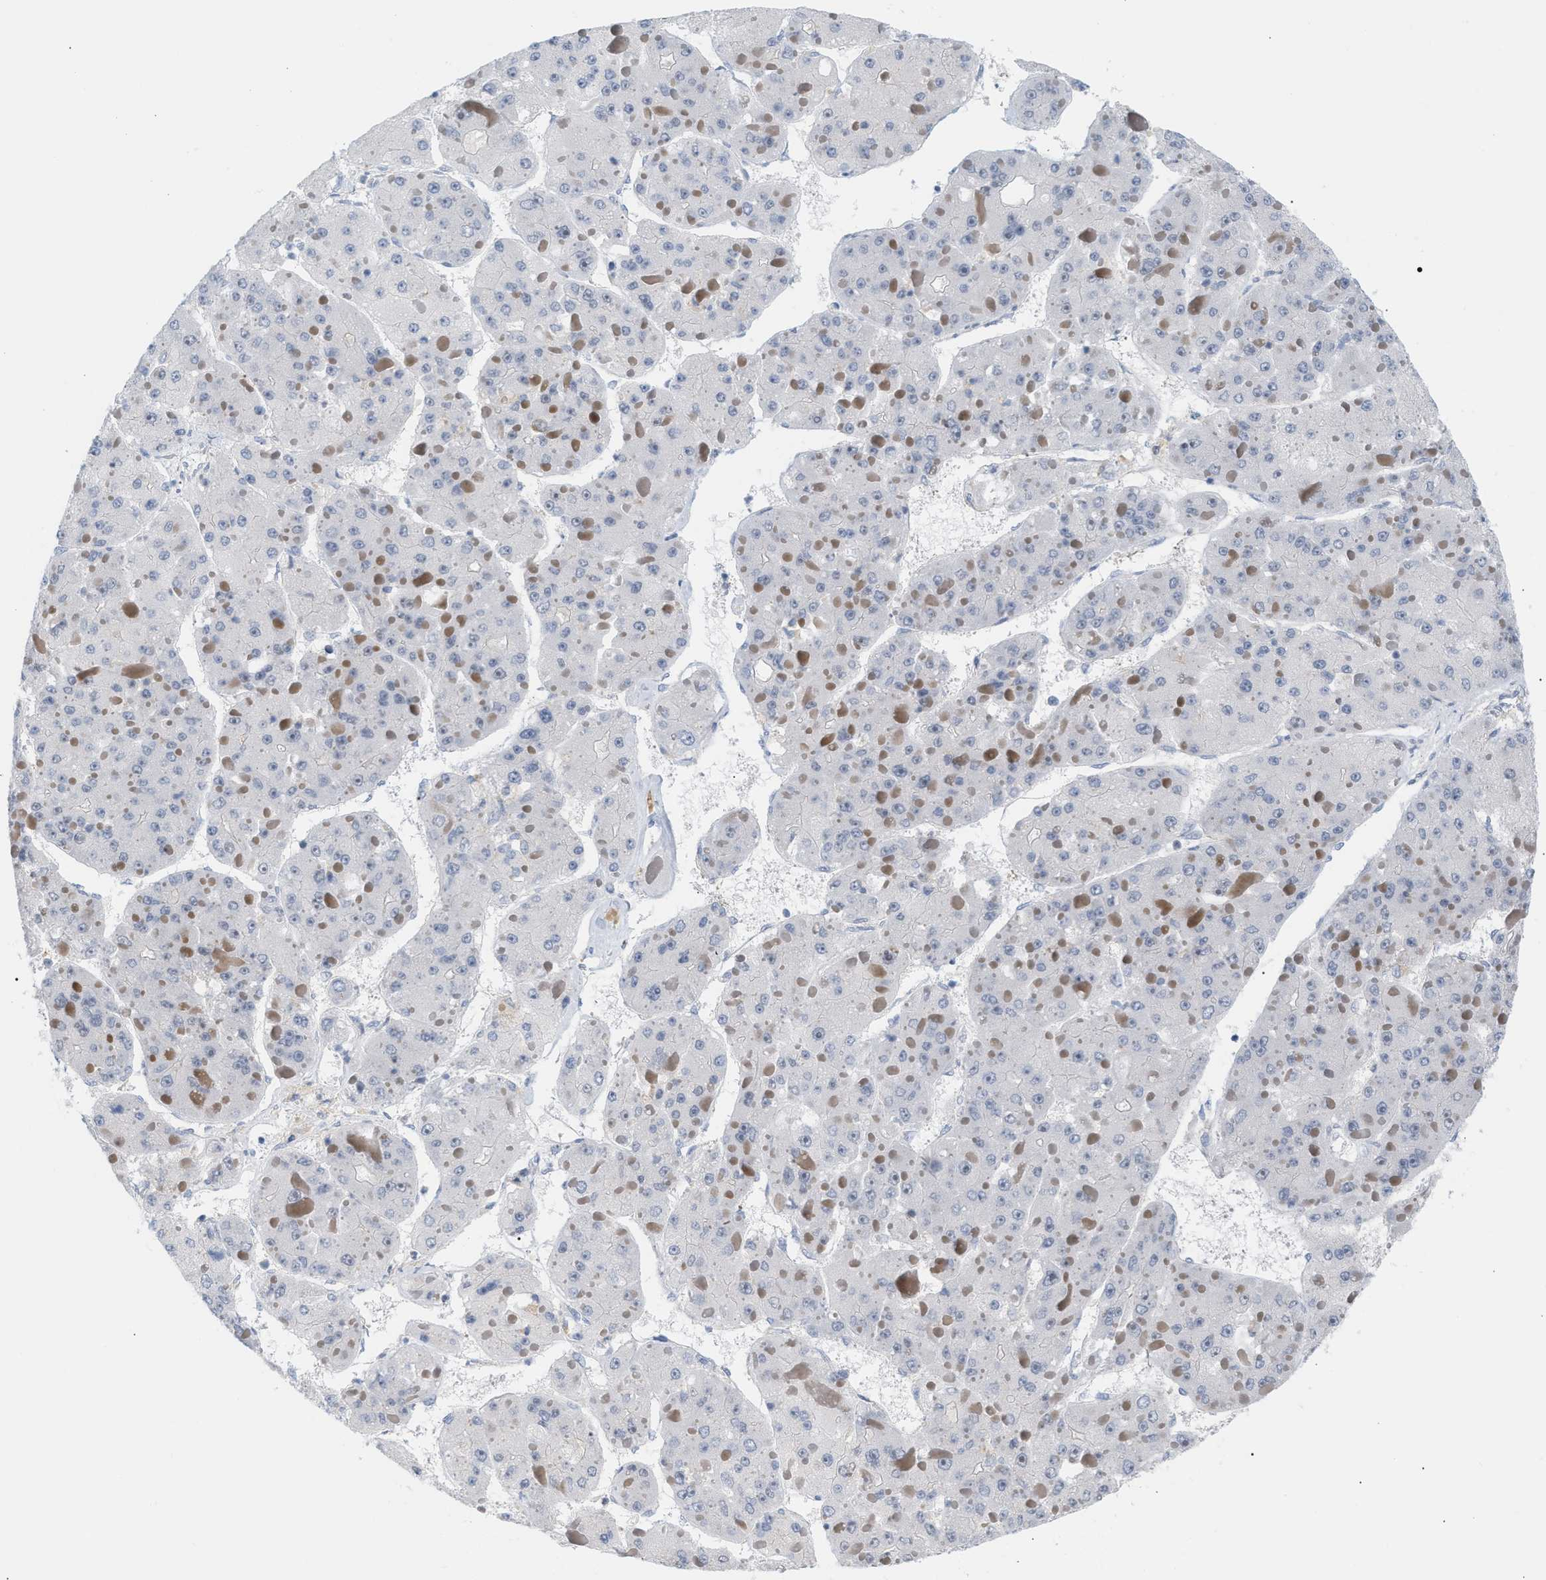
{"staining": {"intensity": "negative", "quantity": "none", "location": "none"}, "tissue": "liver cancer", "cell_type": "Tumor cells", "image_type": "cancer", "snomed": [{"axis": "morphology", "description": "Carcinoma, Hepatocellular, NOS"}, {"axis": "topography", "description": "Liver"}], "caption": "High magnification brightfield microscopy of liver cancer (hepatocellular carcinoma) stained with DAB (brown) and counterstained with hematoxylin (blue): tumor cells show no significant positivity.", "gene": "LRCH1", "patient": {"sex": "female", "age": 73}}